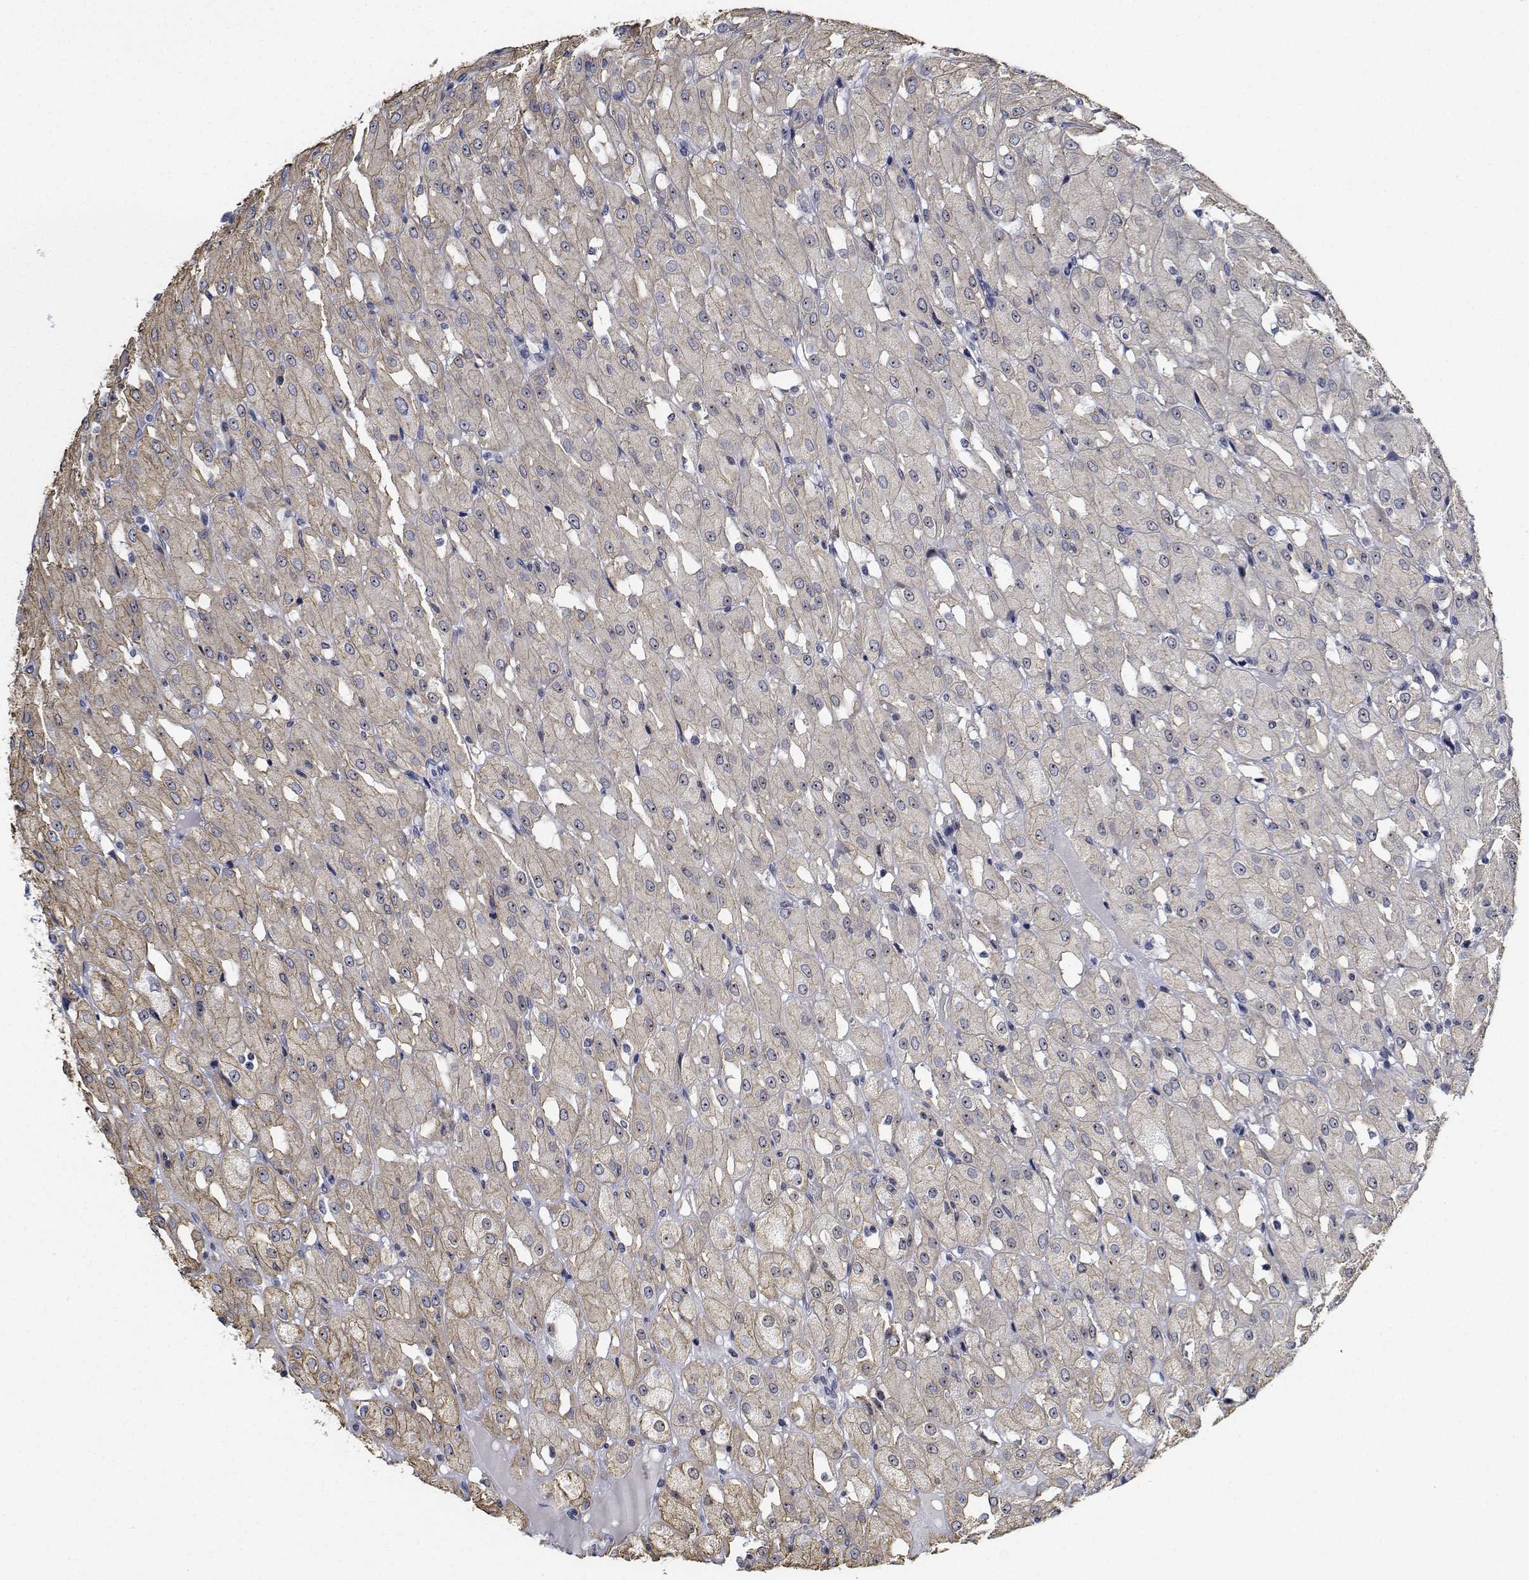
{"staining": {"intensity": "weak", "quantity": "<25%", "location": "cytoplasmic/membranous"}, "tissue": "renal cancer", "cell_type": "Tumor cells", "image_type": "cancer", "snomed": [{"axis": "morphology", "description": "Adenocarcinoma, NOS"}, {"axis": "topography", "description": "Kidney"}], "caption": "The image shows no staining of tumor cells in renal cancer (adenocarcinoma).", "gene": "NVL", "patient": {"sex": "male", "age": 72}}